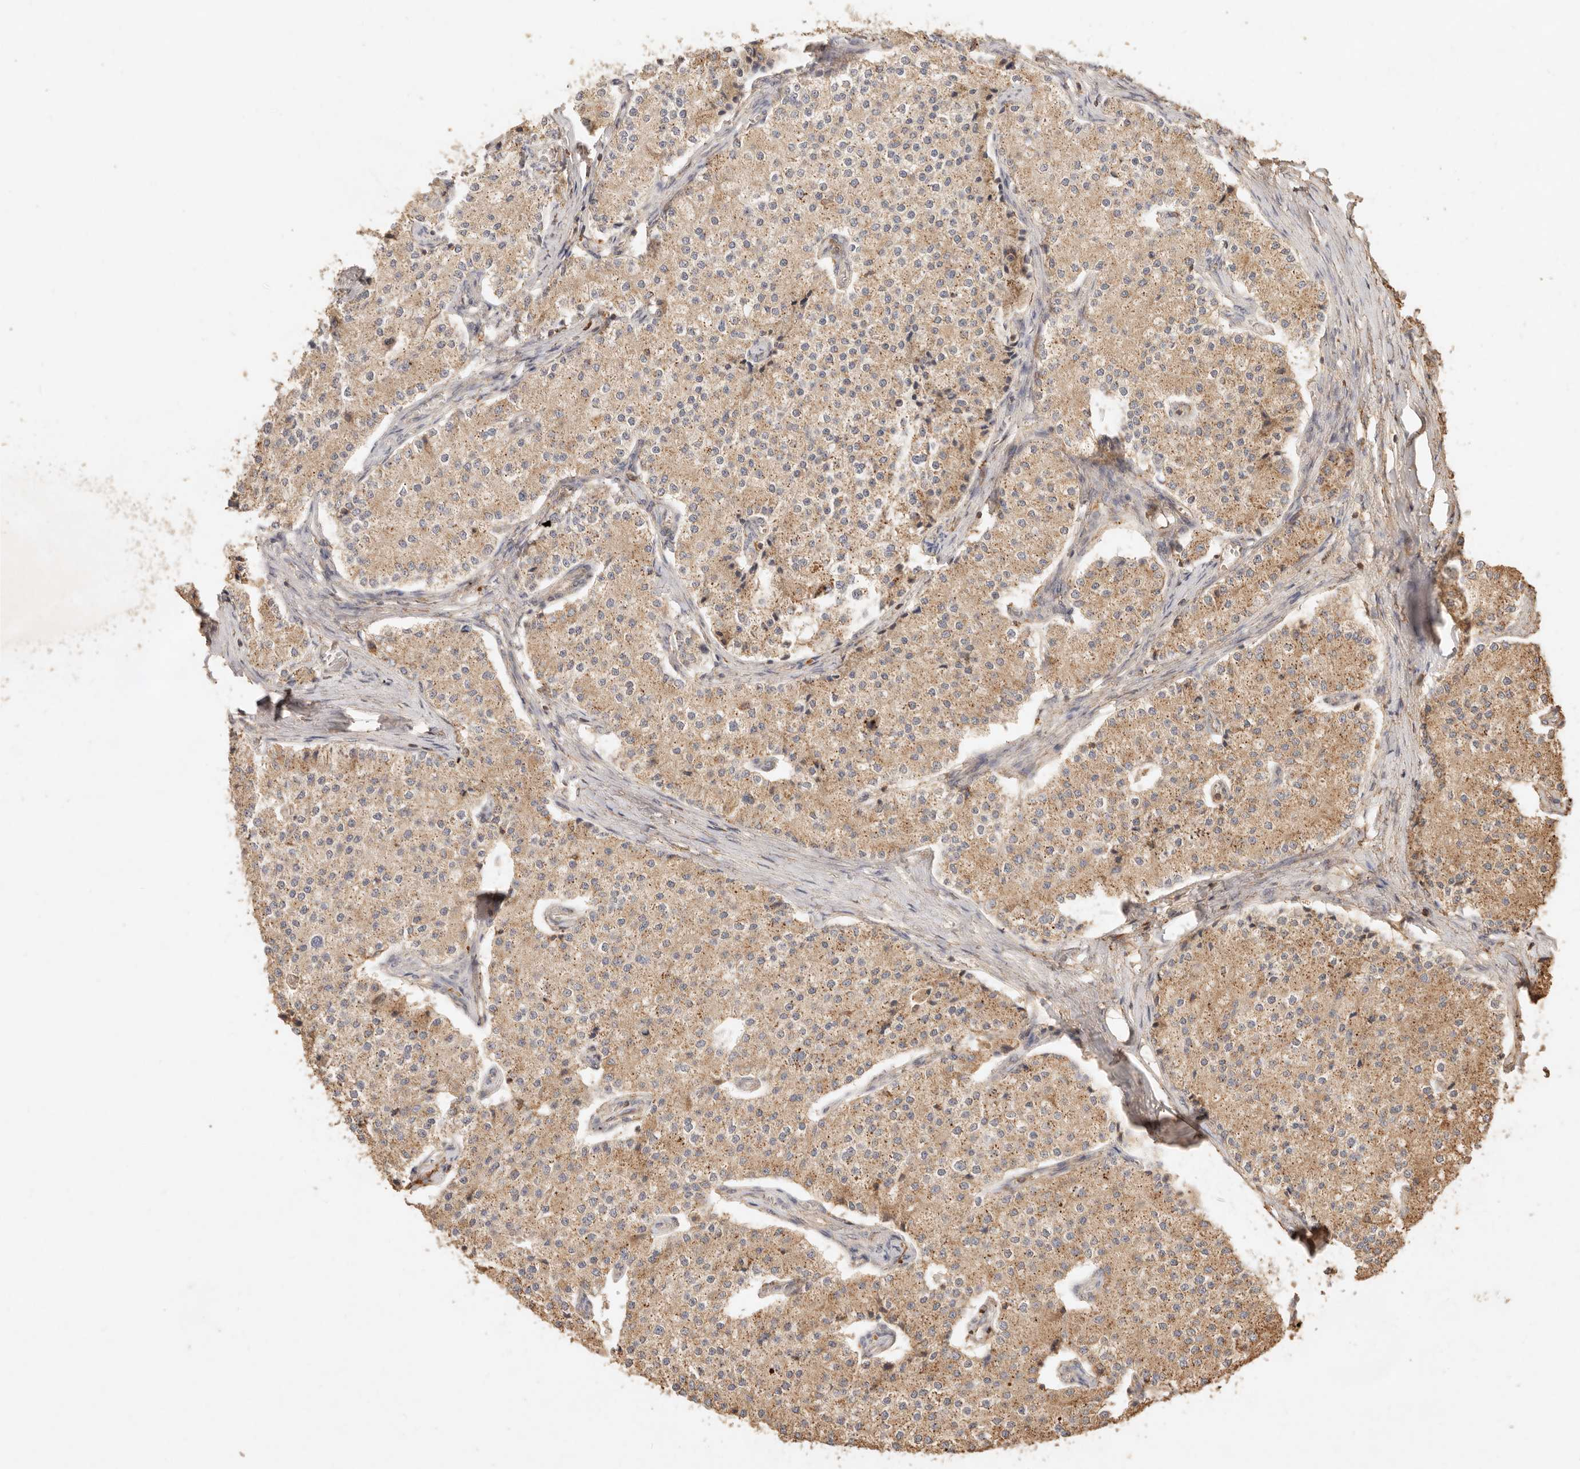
{"staining": {"intensity": "weak", "quantity": ">75%", "location": "cytoplasmic/membranous"}, "tissue": "carcinoid", "cell_type": "Tumor cells", "image_type": "cancer", "snomed": [{"axis": "morphology", "description": "Carcinoid, malignant, NOS"}, {"axis": "topography", "description": "Colon"}], "caption": "Brown immunohistochemical staining in human malignant carcinoid displays weak cytoplasmic/membranous expression in about >75% of tumor cells. (brown staining indicates protein expression, while blue staining denotes nuclei).", "gene": "FAM180B", "patient": {"sex": "female", "age": 52}}